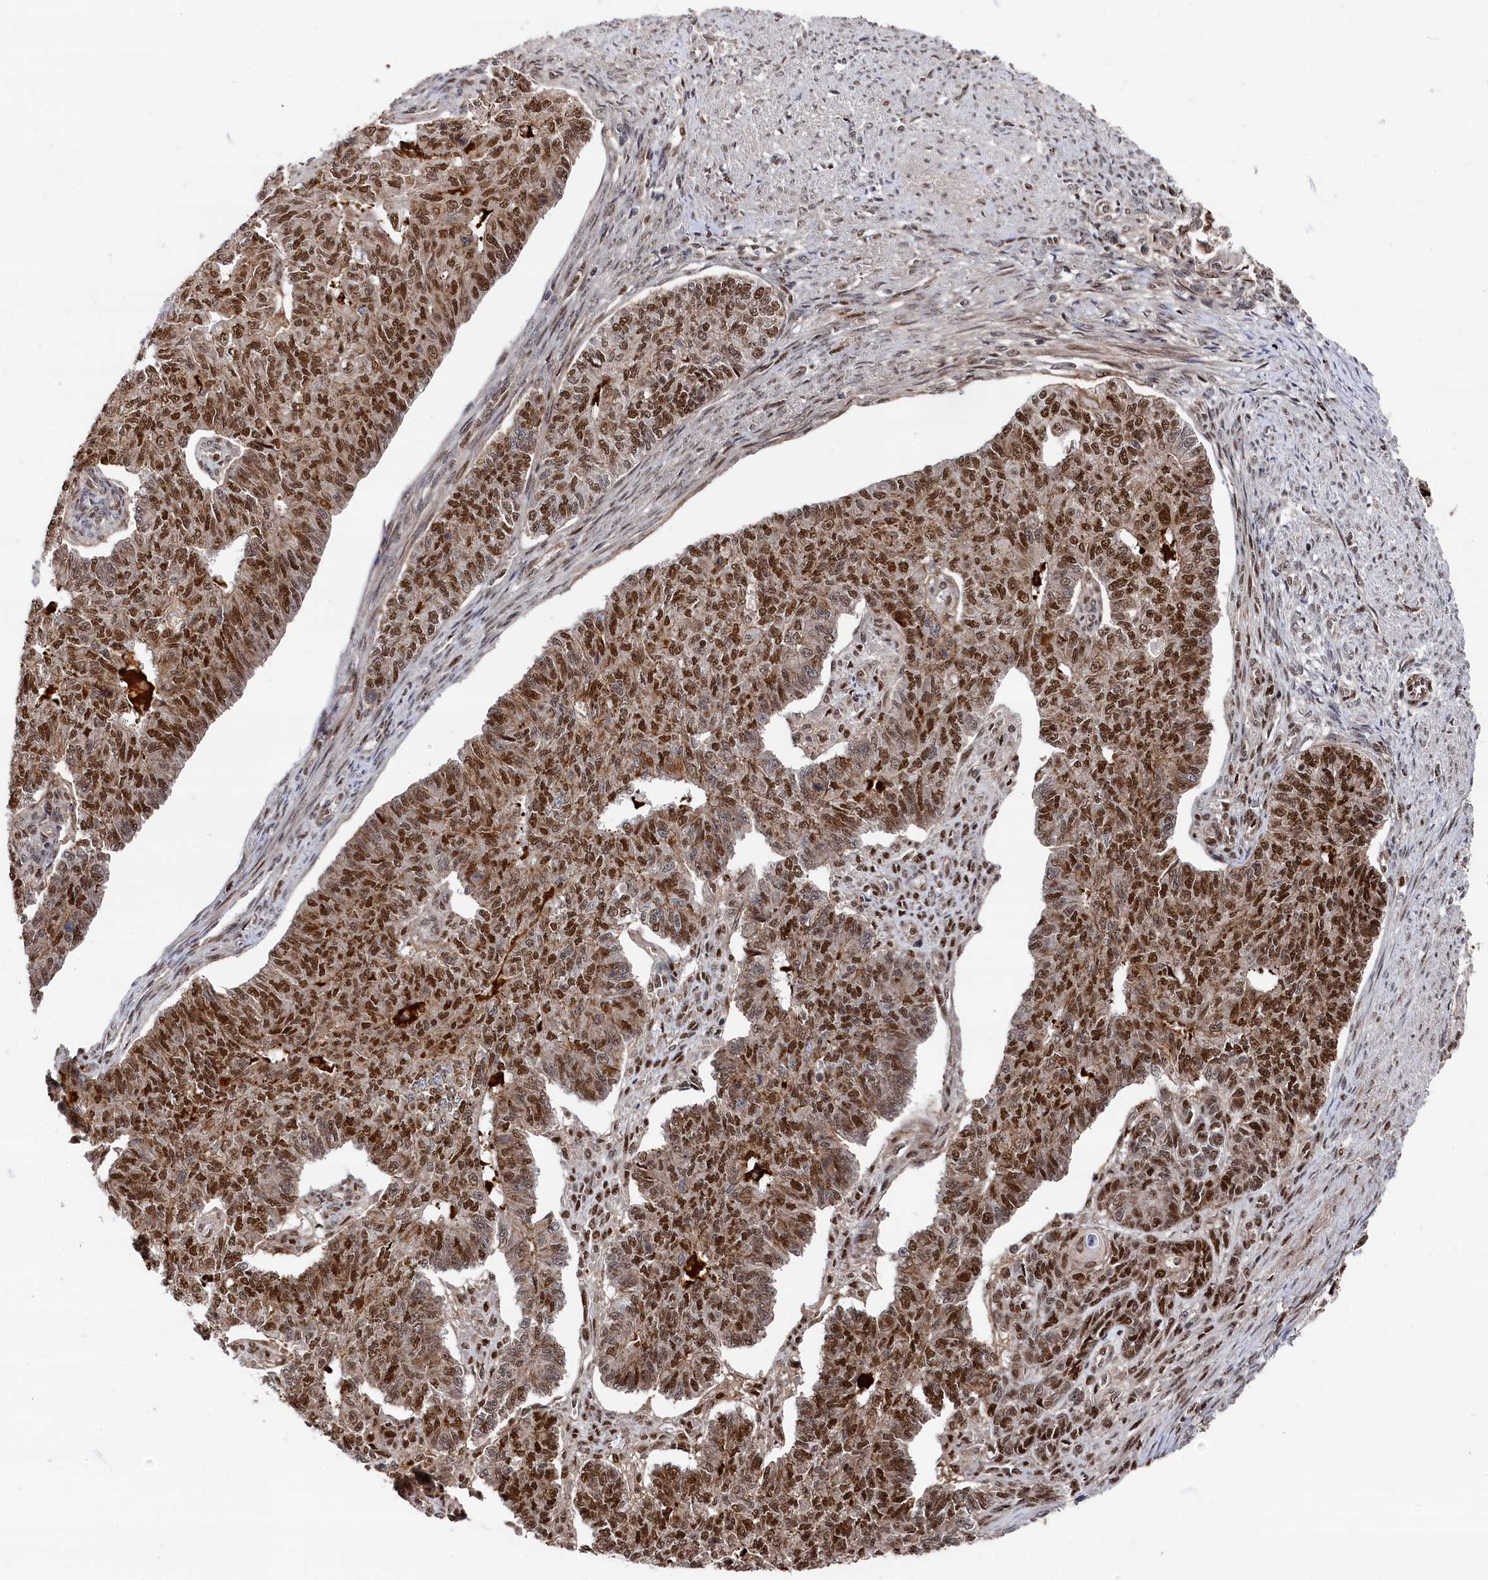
{"staining": {"intensity": "strong", "quantity": ">75%", "location": "nuclear"}, "tissue": "endometrial cancer", "cell_type": "Tumor cells", "image_type": "cancer", "snomed": [{"axis": "morphology", "description": "Adenocarcinoma, NOS"}, {"axis": "topography", "description": "Endometrium"}], "caption": "A photomicrograph of endometrial cancer stained for a protein reveals strong nuclear brown staining in tumor cells. Nuclei are stained in blue.", "gene": "BUB3", "patient": {"sex": "female", "age": 32}}